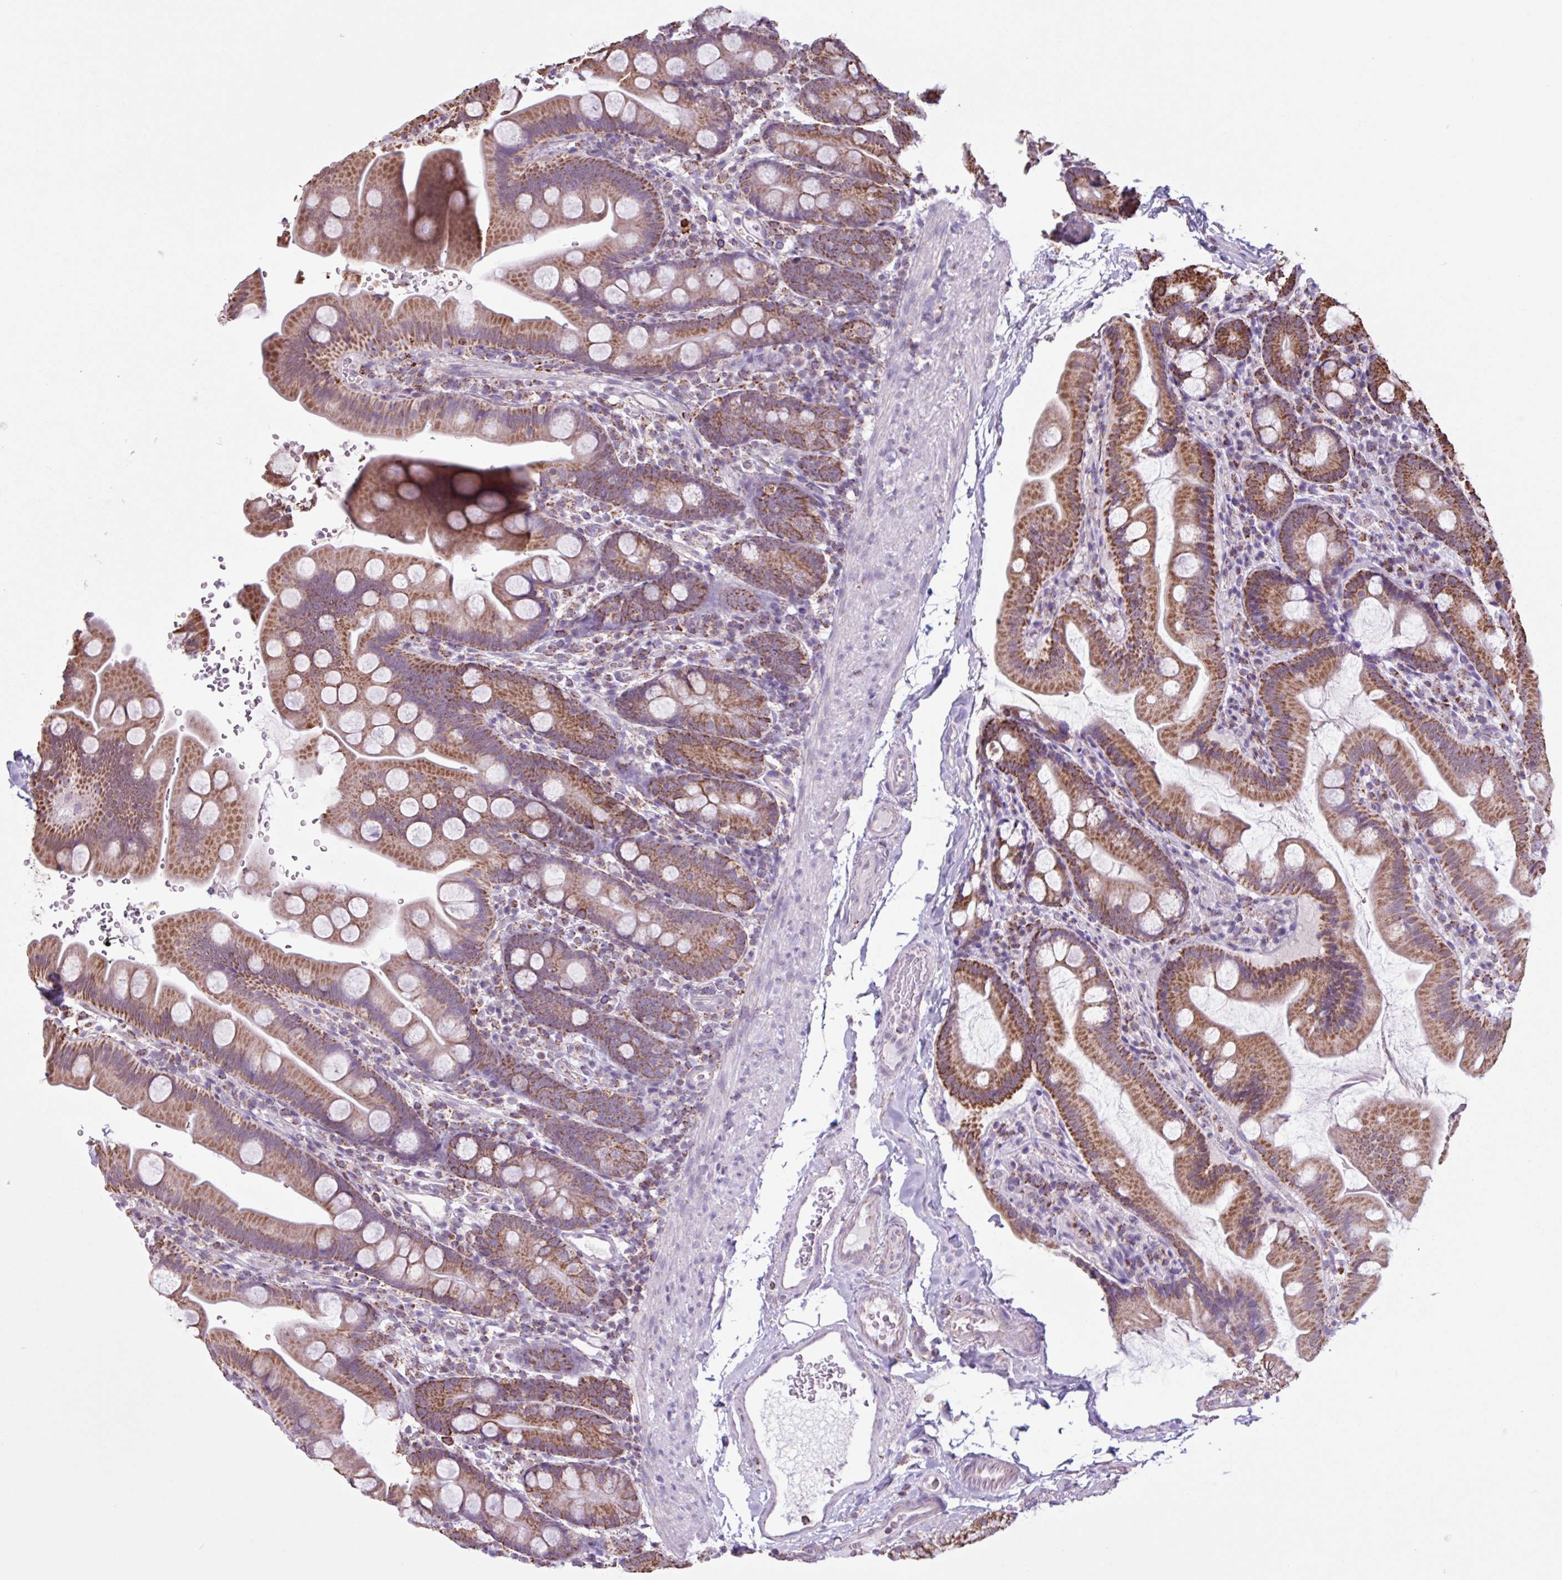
{"staining": {"intensity": "strong", "quantity": ">75%", "location": "cytoplasmic/membranous"}, "tissue": "small intestine", "cell_type": "Glandular cells", "image_type": "normal", "snomed": [{"axis": "morphology", "description": "Normal tissue, NOS"}, {"axis": "topography", "description": "Small intestine"}], "caption": "This histopathology image demonstrates immunohistochemistry (IHC) staining of normal human small intestine, with high strong cytoplasmic/membranous staining in approximately >75% of glandular cells.", "gene": "ALG8", "patient": {"sex": "female", "age": 68}}